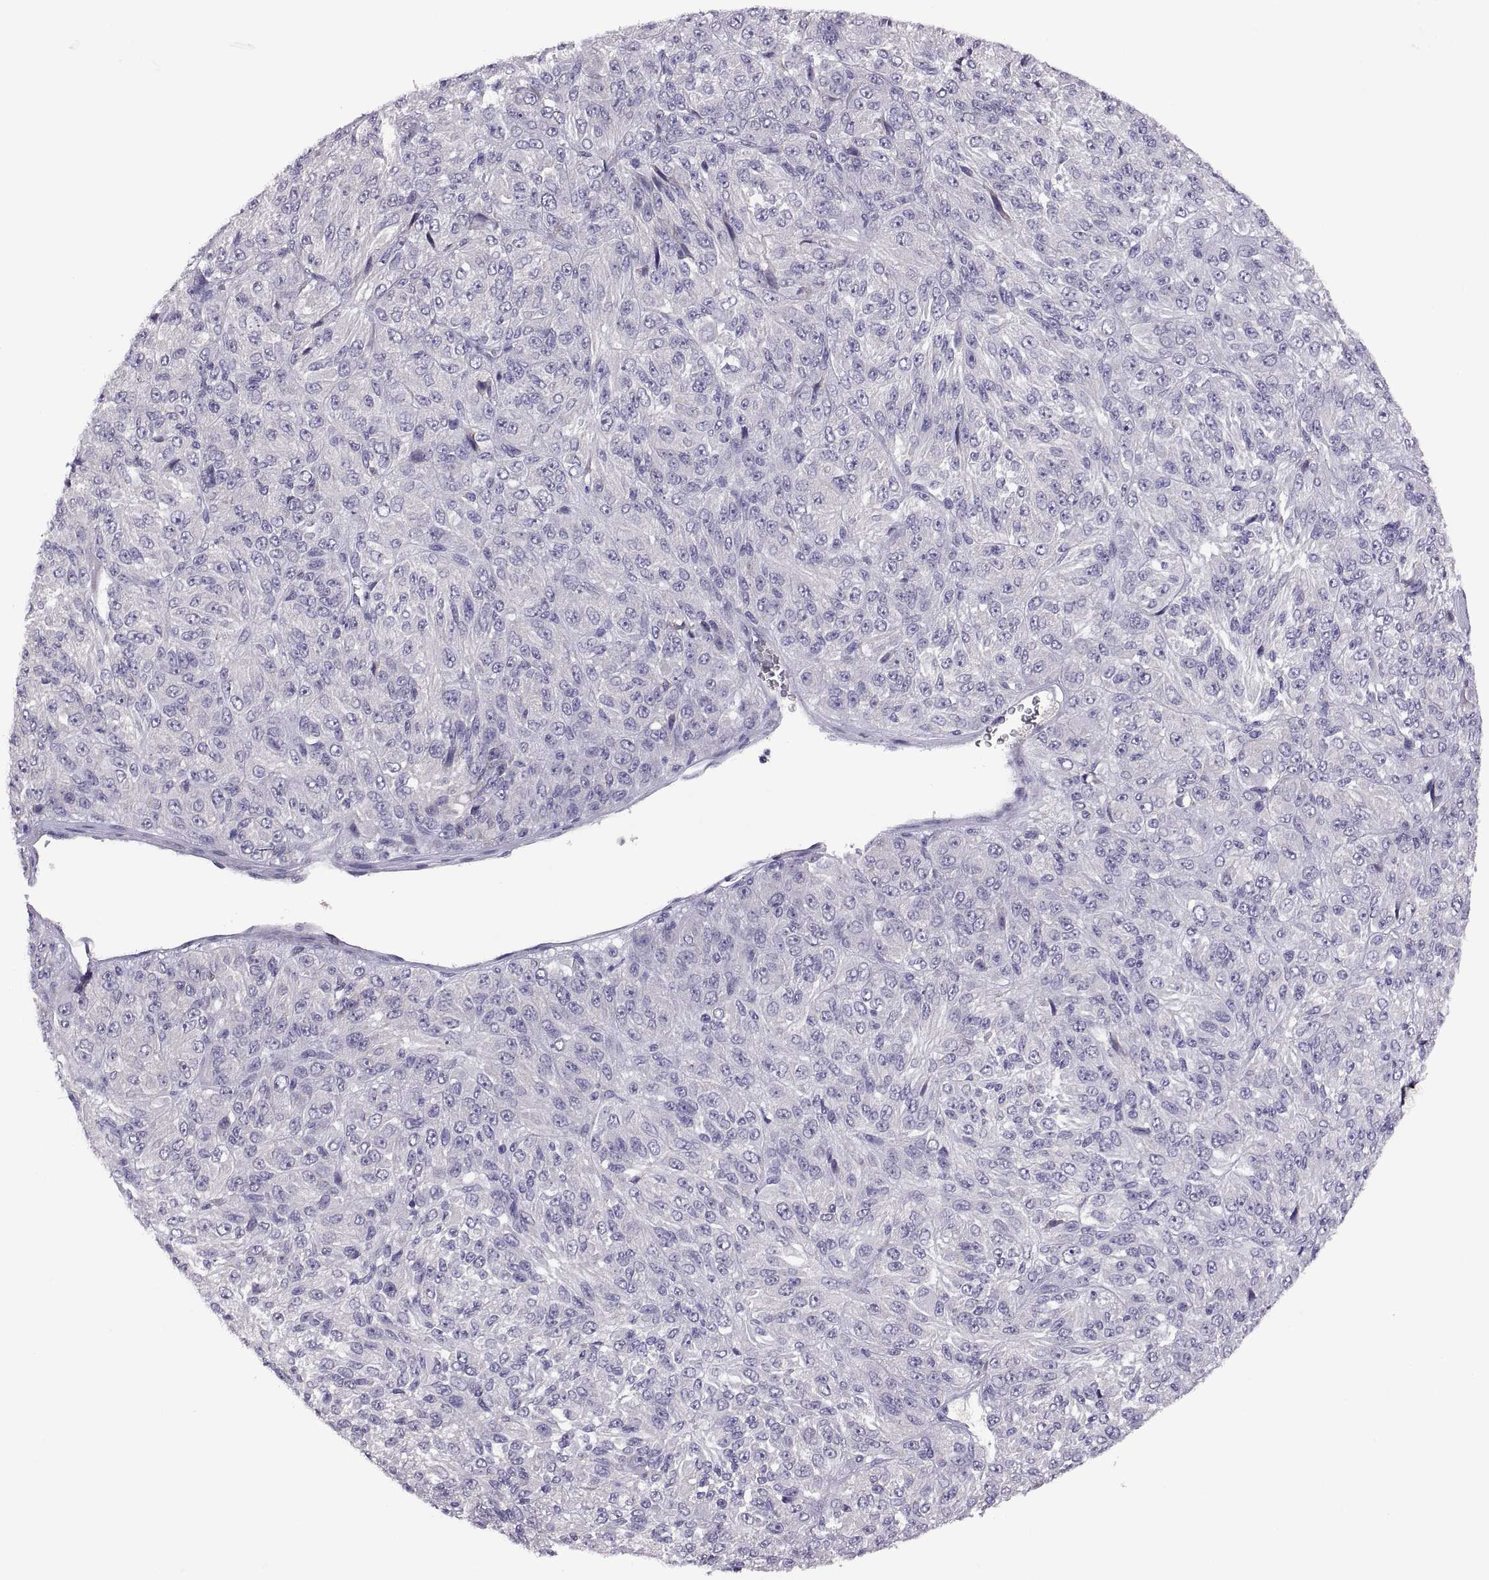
{"staining": {"intensity": "negative", "quantity": "none", "location": "none"}, "tissue": "melanoma", "cell_type": "Tumor cells", "image_type": "cancer", "snomed": [{"axis": "morphology", "description": "Malignant melanoma, Metastatic site"}, {"axis": "topography", "description": "Brain"}], "caption": "A photomicrograph of melanoma stained for a protein displays no brown staining in tumor cells.", "gene": "TBX19", "patient": {"sex": "female", "age": 56}}